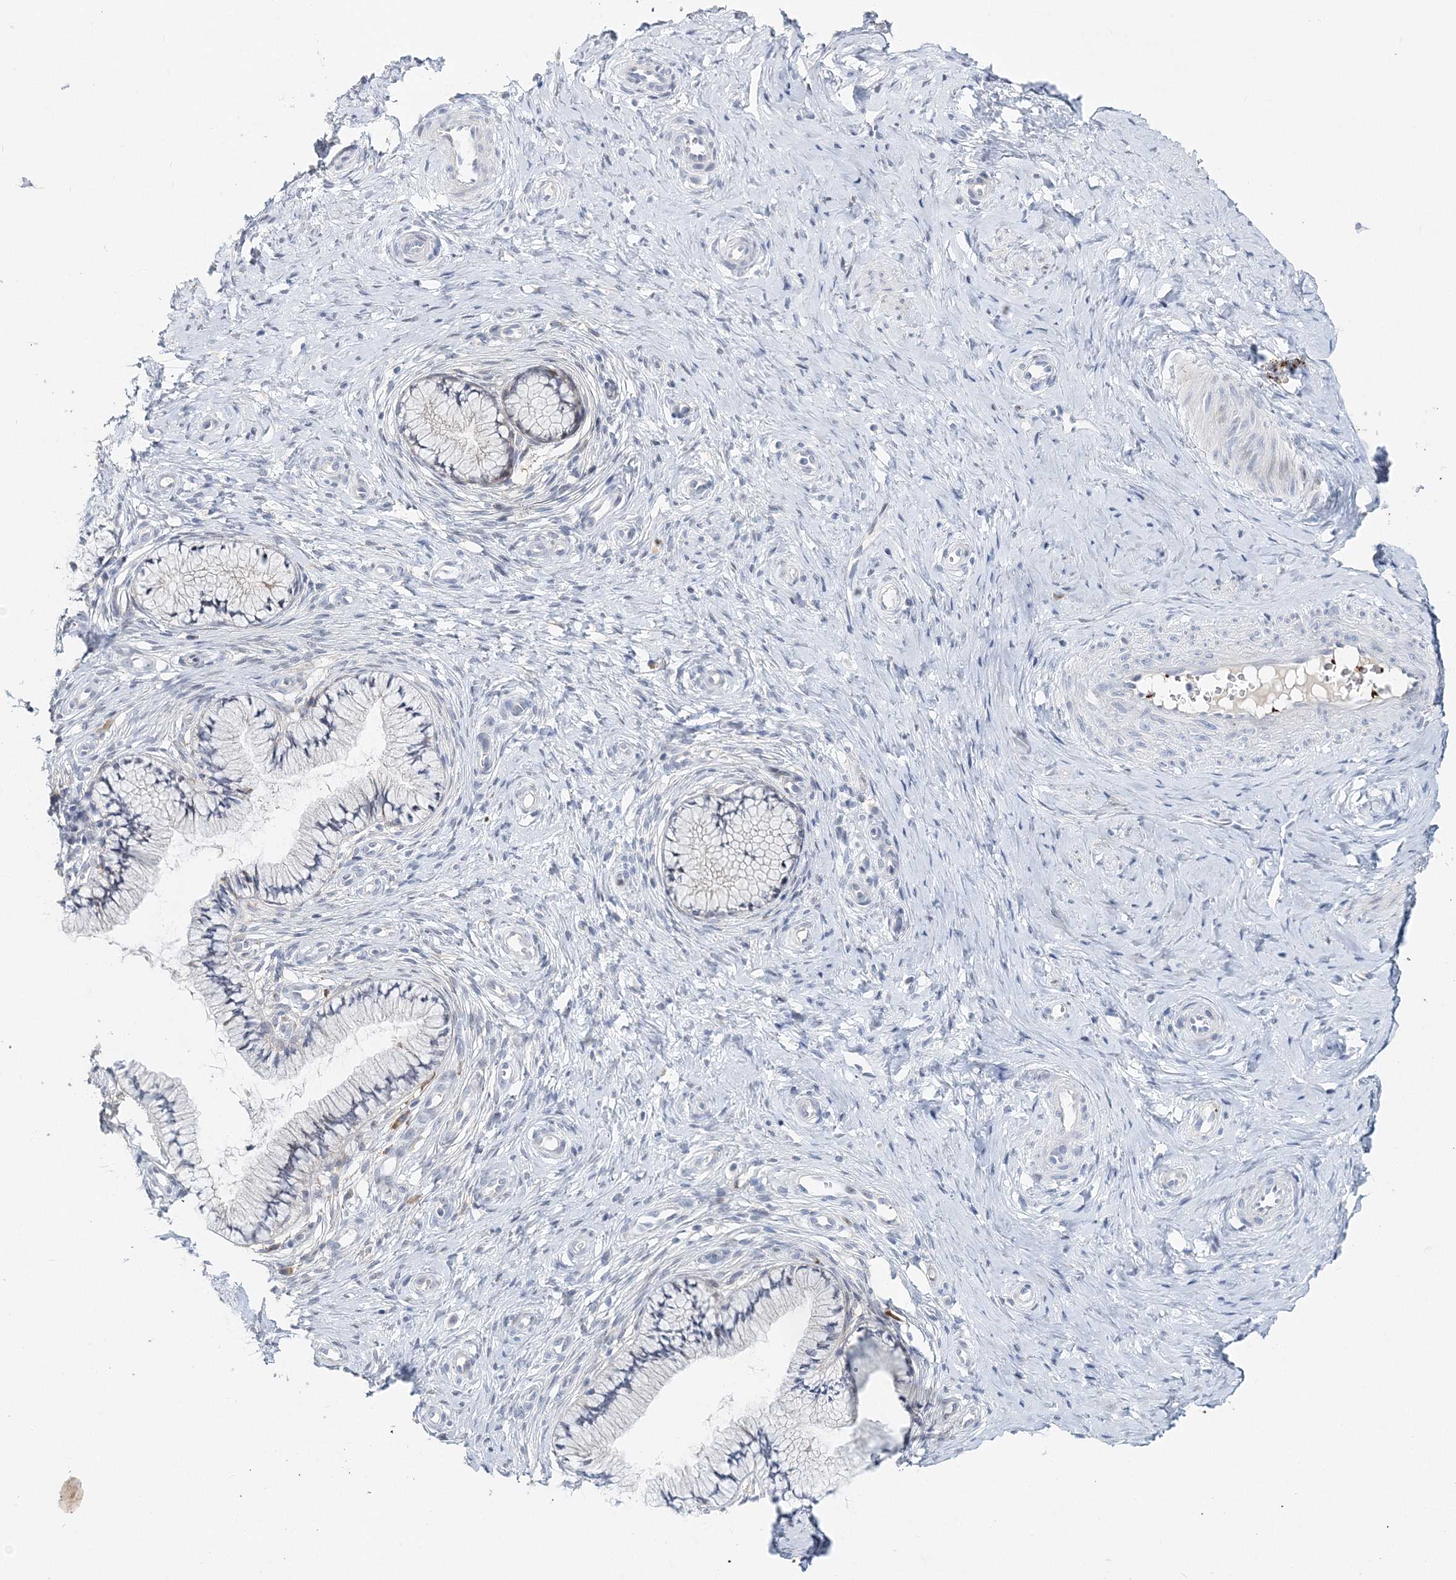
{"staining": {"intensity": "negative", "quantity": "none", "location": "none"}, "tissue": "cervix", "cell_type": "Glandular cells", "image_type": "normal", "snomed": [{"axis": "morphology", "description": "Normal tissue, NOS"}, {"axis": "topography", "description": "Cervix"}], "caption": "The micrograph exhibits no significant expression in glandular cells of cervix. The staining is performed using DAB brown chromogen with nuclei counter-stained in using hematoxylin.", "gene": "MYOZ2", "patient": {"sex": "female", "age": 36}}